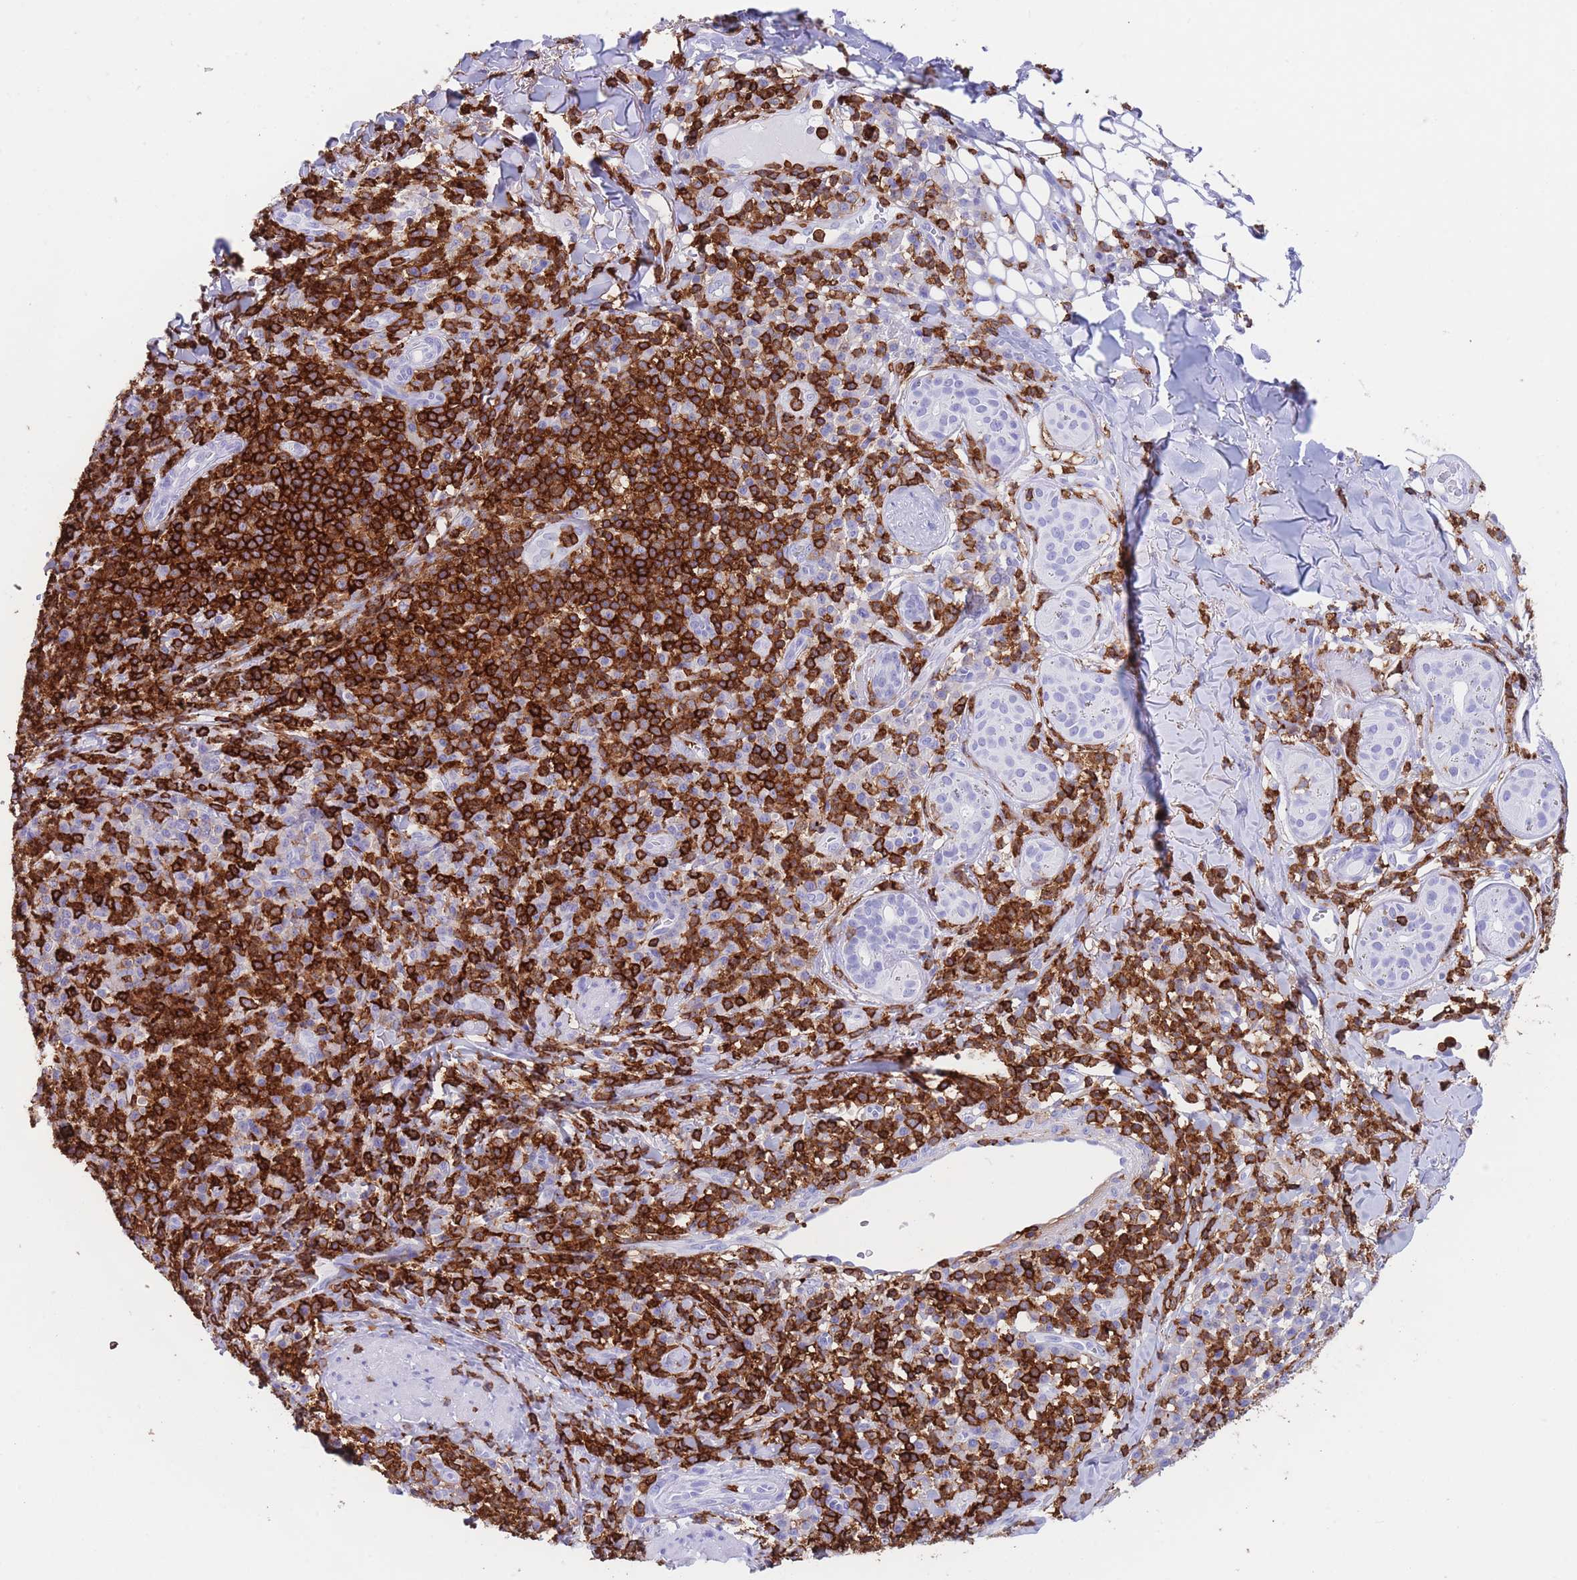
{"staining": {"intensity": "negative", "quantity": "none", "location": "none"}, "tissue": "skin cancer", "cell_type": "Tumor cells", "image_type": "cancer", "snomed": [{"axis": "morphology", "description": "Basal cell carcinoma"}, {"axis": "topography", "description": "Skin"}], "caption": "Immunohistochemical staining of human skin cancer (basal cell carcinoma) exhibits no significant positivity in tumor cells.", "gene": "CORO1A", "patient": {"sex": "male", "age": 88}}